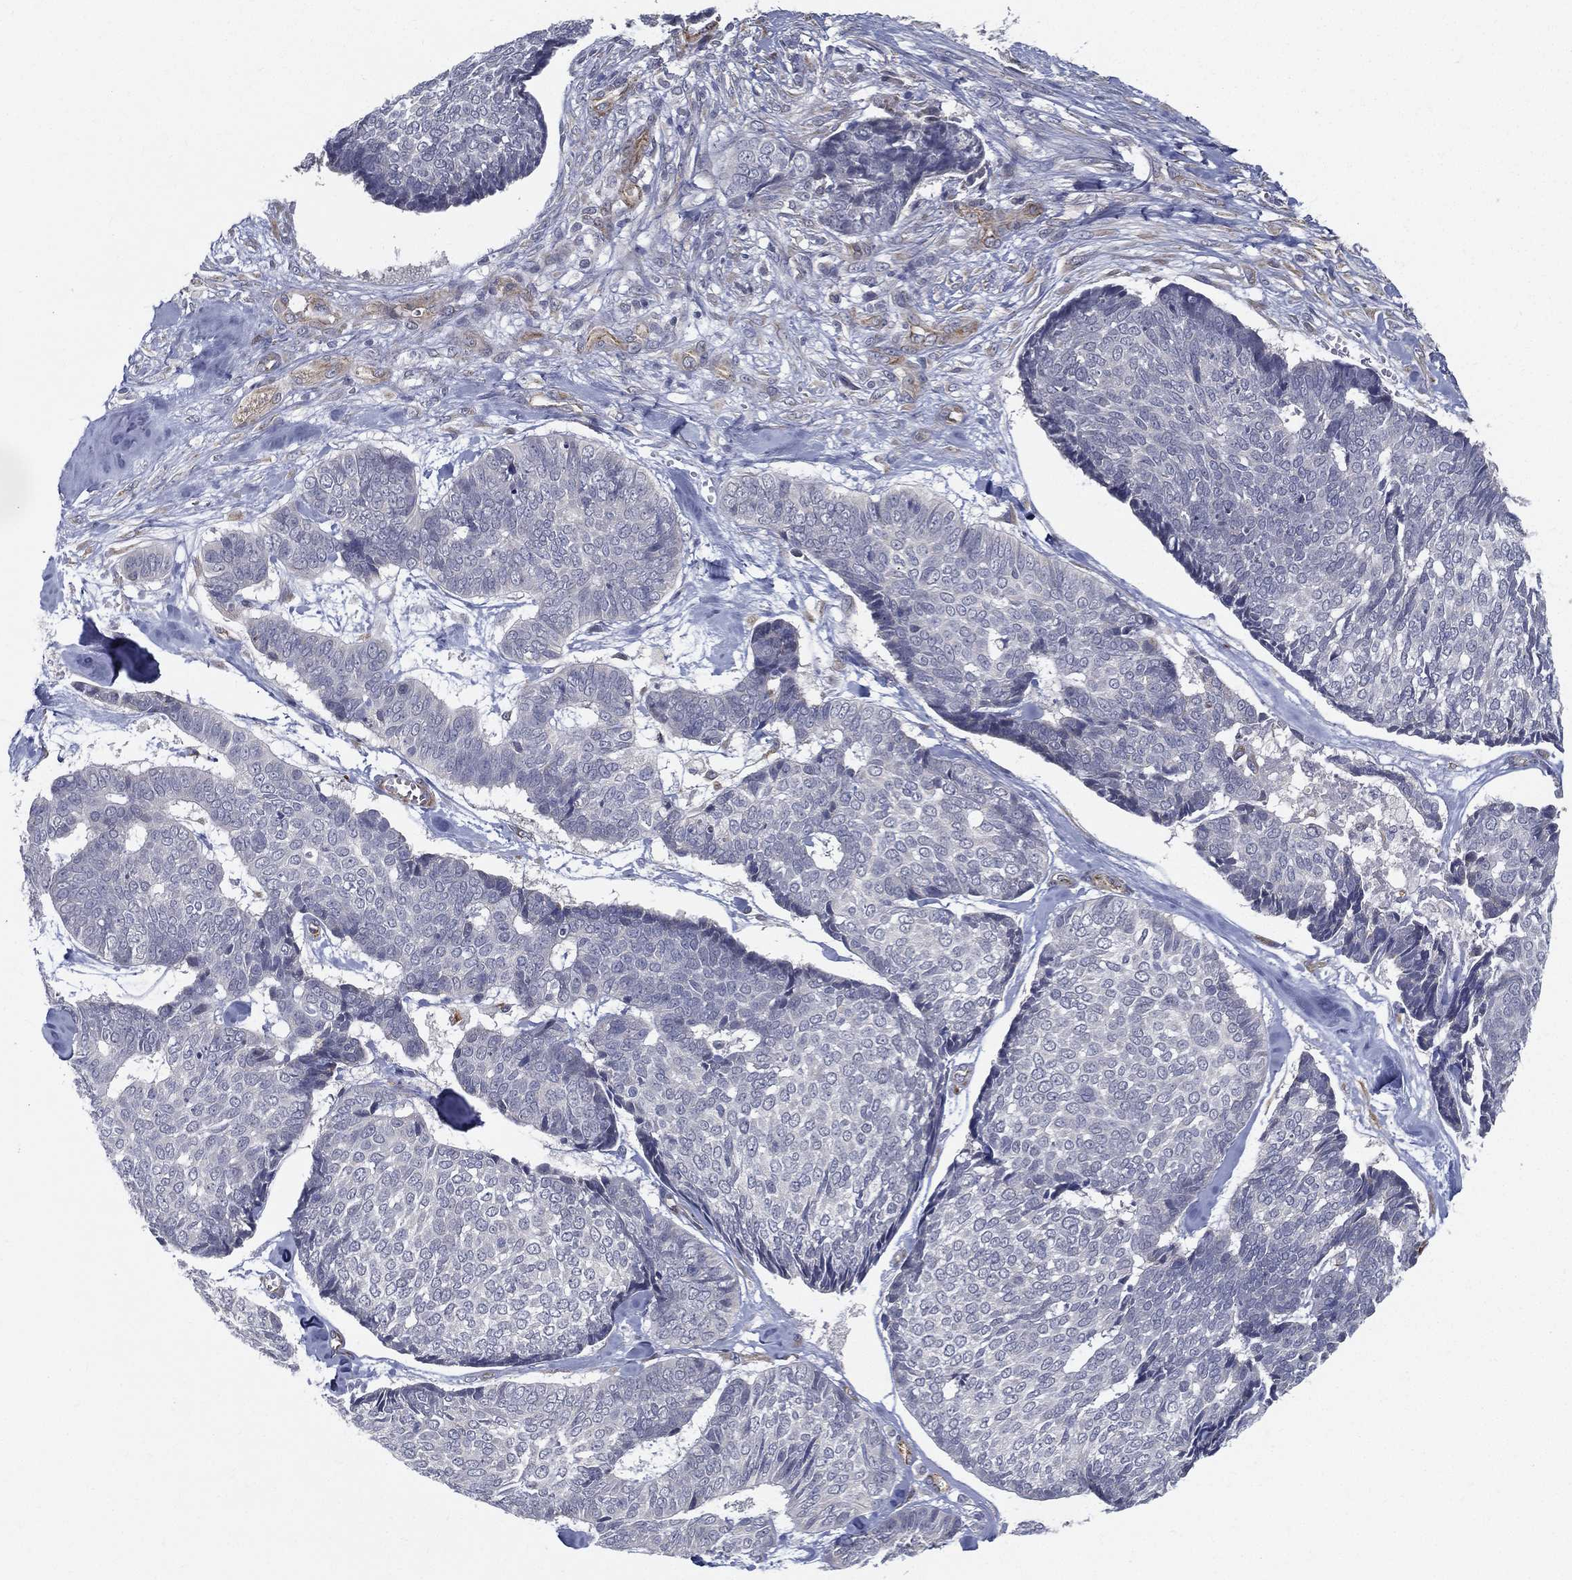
{"staining": {"intensity": "negative", "quantity": "none", "location": "none"}, "tissue": "skin cancer", "cell_type": "Tumor cells", "image_type": "cancer", "snomed": [{"axis": "morphology", "description": "Basal cell carcinoma"}, {"axis": "topography", "description": "Skin"}], "caption": "High magnification brightfield microscopy of skin cancer stained with DAB (3,3'-diaminobenzidine) (brown) and counterstained with hematoxylin (blue): tumor cells show no significant staining.", "gene": "LRRC56", "patient": {"sex": "male", "age": 86}}